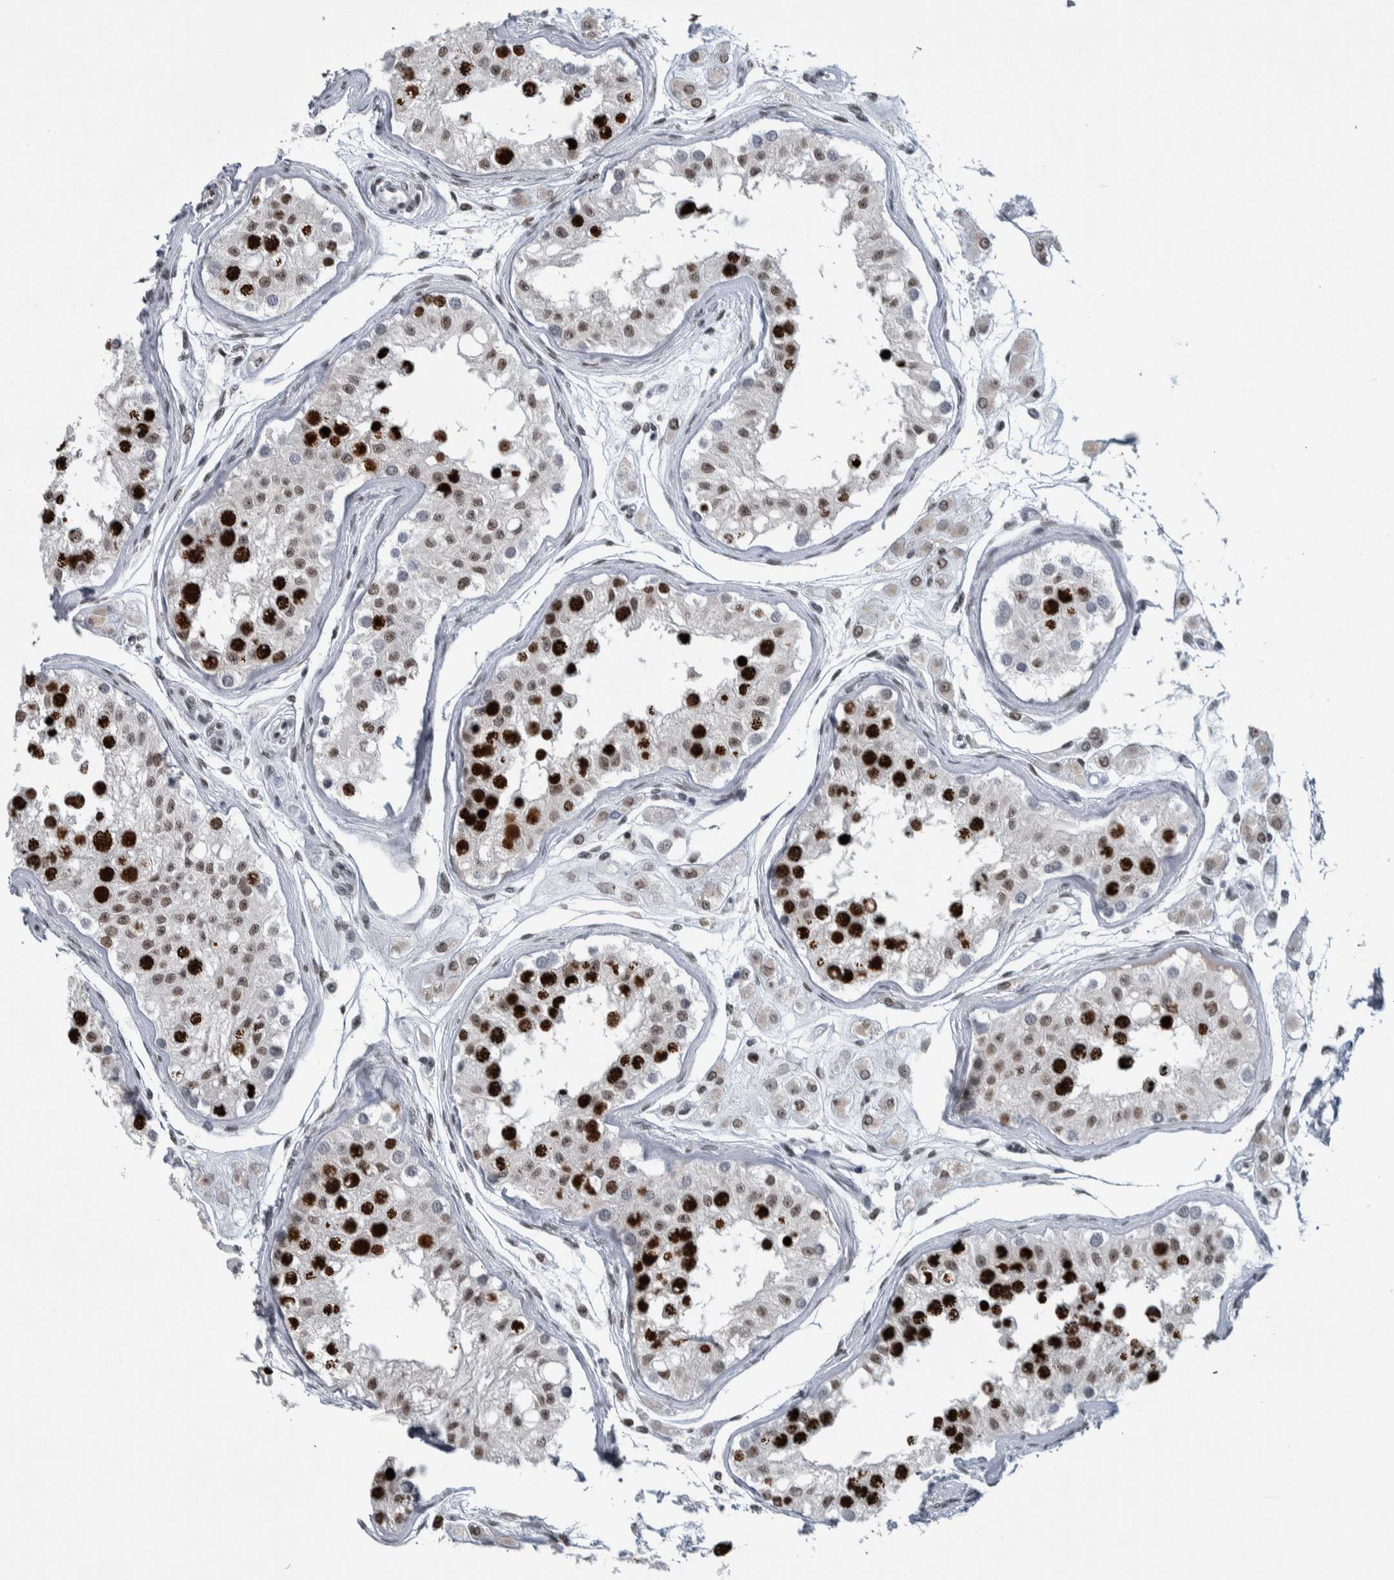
{"staining": {"intensity": "strong", "quantity": ">75%", "location": "nuclear"}, "tissue": "testis", "cell_type": "Cells in seminiferous ducts", "image_type": "normal", "snomed": [{"axis": "morphology", "description": "Normal tissue, NOS"}, {"axis": "morphology", "description": "Adenocarcinoma, metastatic, NOS"}, {"axis": "topography", "description": "Testis"}], "caption": "Brown immunohistochemical staining in benign testis exhibits strong nuclear staining in approximately >75% of cells in seminiferous ducts.", "gene": "TOP2B", "patient": {"sex": "male", "age": 26}}